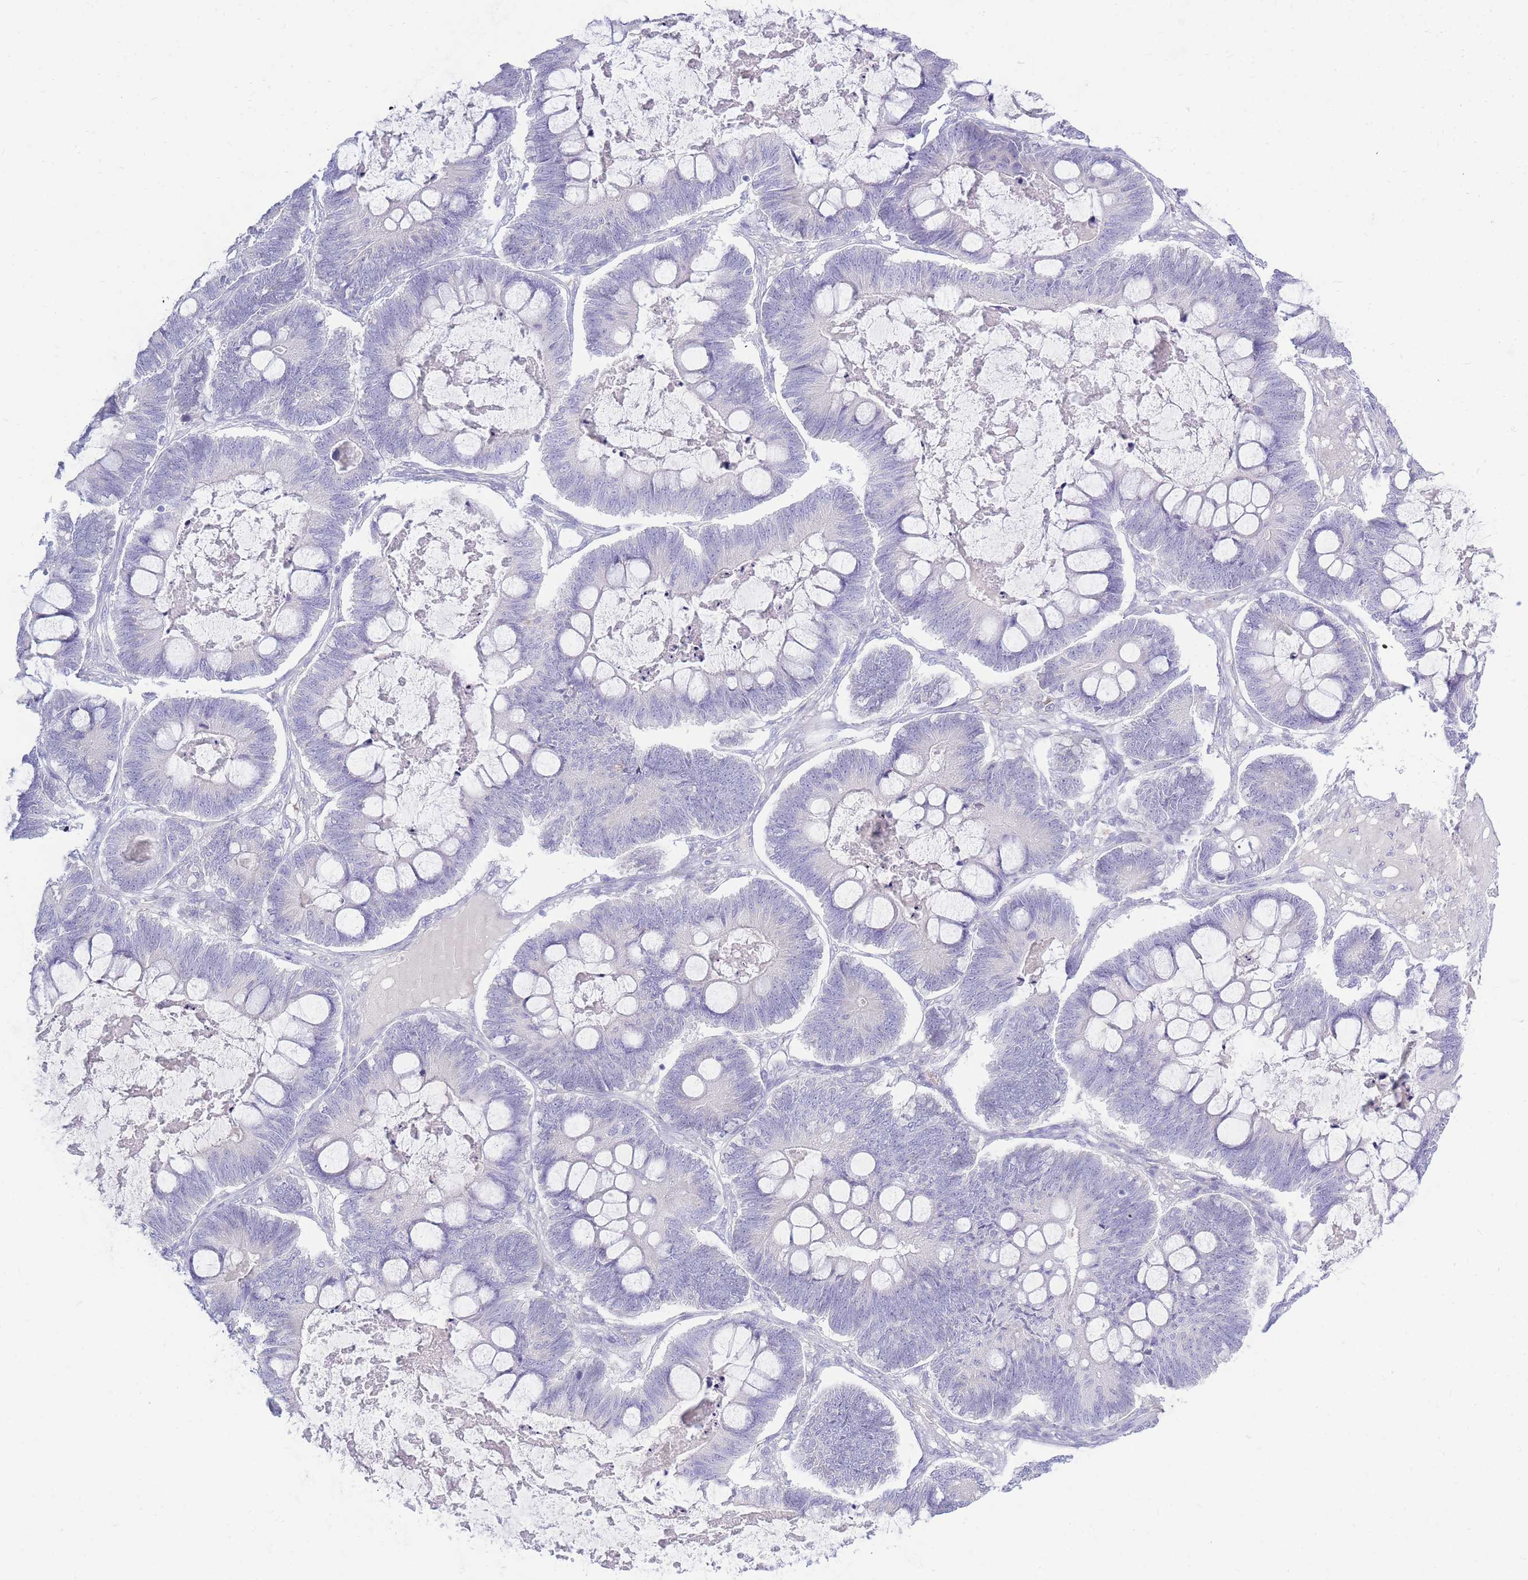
{"staining": {"intensity": "negative", "quantity": "none", "location": "none"}, "tissue": "ovarian cancer", "cell_type": "Tumor cells", "image_type": "cancer", "snomed": [{"axis": "morphology", "description": "Cystadenocarcinoma, mucinous, NOS"}, {"axis": "topography", "description": "Ovary"}], "caption": "This is a photomicrograph of immunohistochemistry staining of ovarian cancer (mucinous cystadenocarcinoma), which shows no positivity in tumor cells. (DAB (3,3'-diaminobenzidine) IHC with hematoxylin counter stain).", "gene": "TPSD1", "patient": {"sex": "female", "age": 61}}